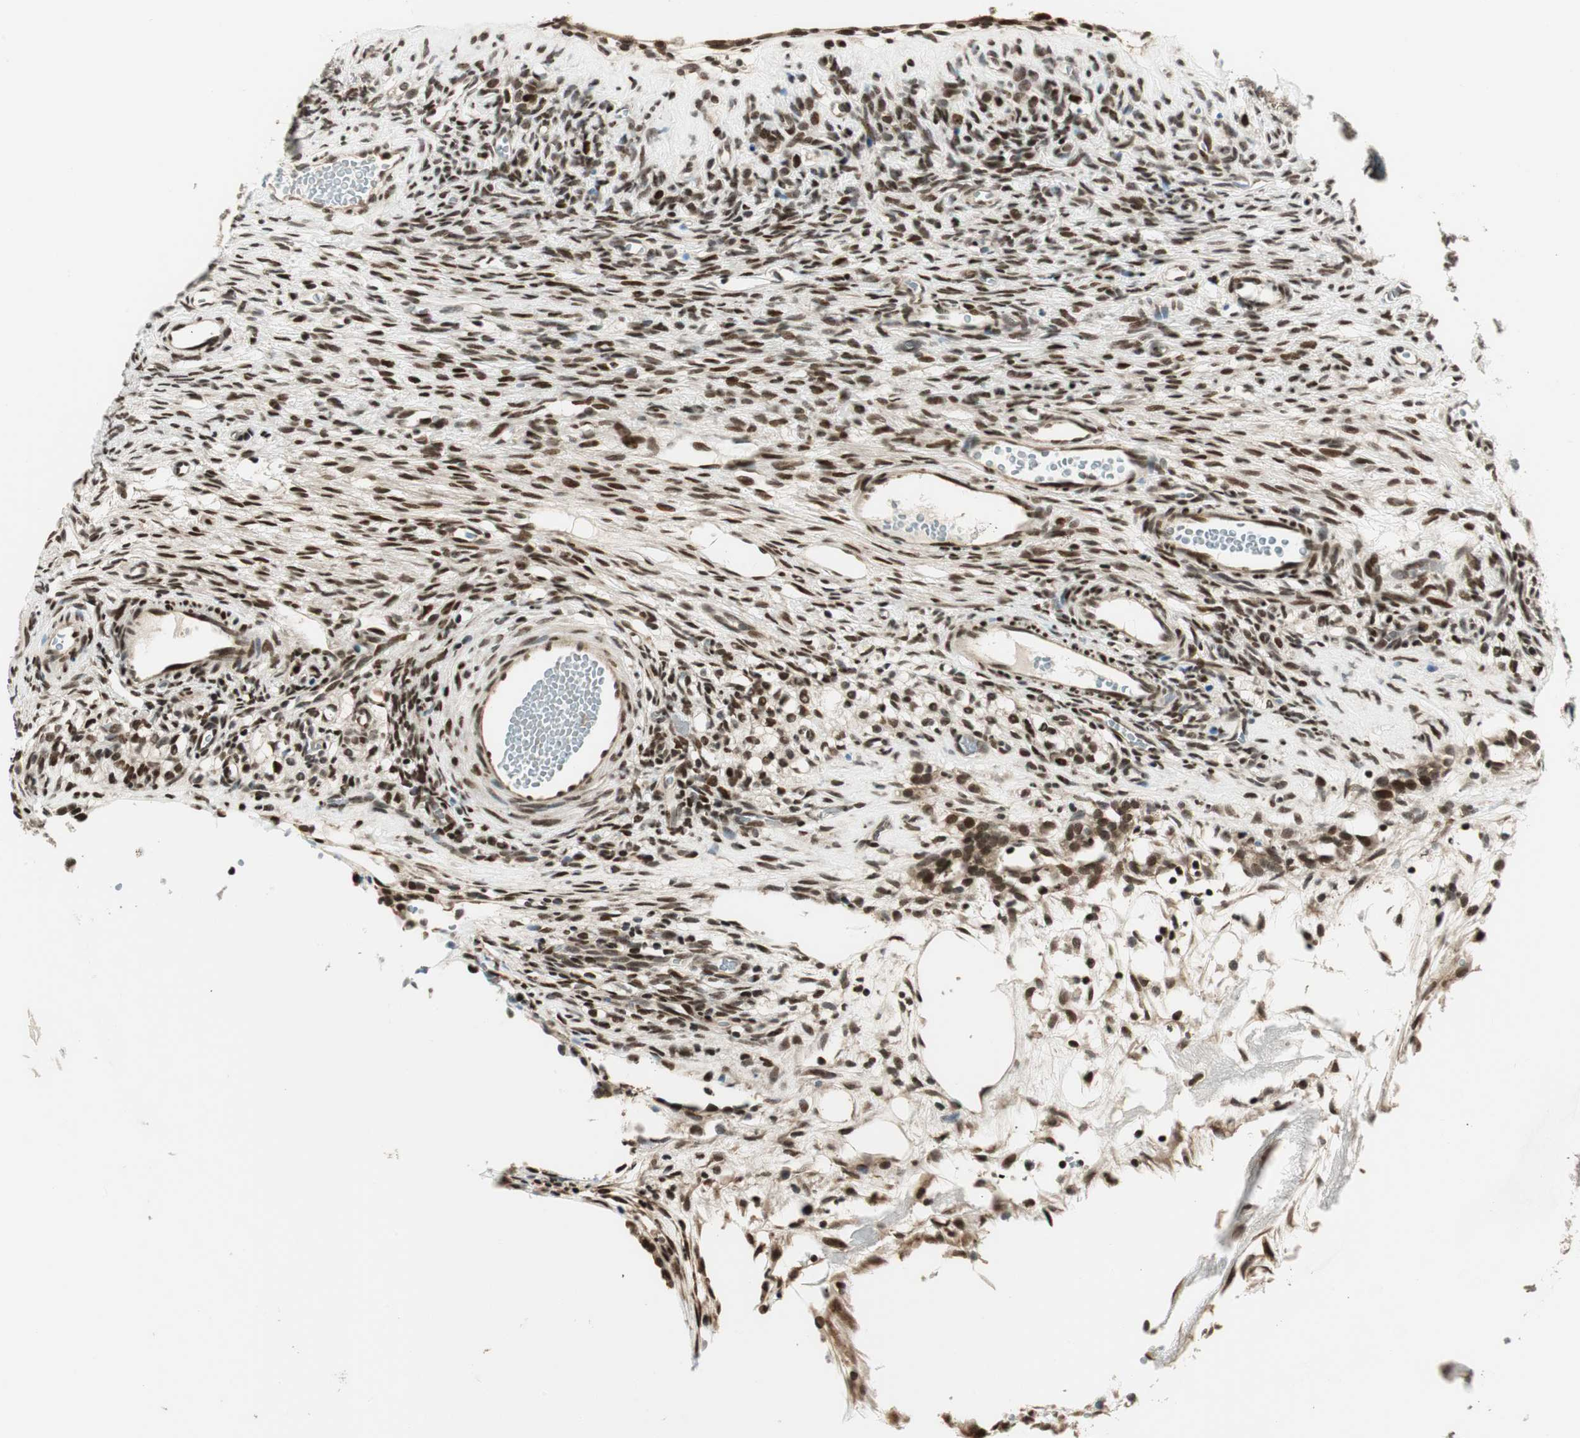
{"staining": {"intensity": "moderate", "quantity": ">75%", "location": "nuclear"}, "tissue": "ovary", "cell_type": "Ovarian stroma cells", "image_type": "normal", "snomed": [{"axis": "morphology", "description": "Normal tissue, NOS"}, {"axis": "topography", "description": "Ovary"}], "caption": "Normal ovary displays moderate nuclear positivity in approximately >75% of ovarian stroma cells.", "gene": "RING1", "patient": {"sex": "female", "age": 35}}